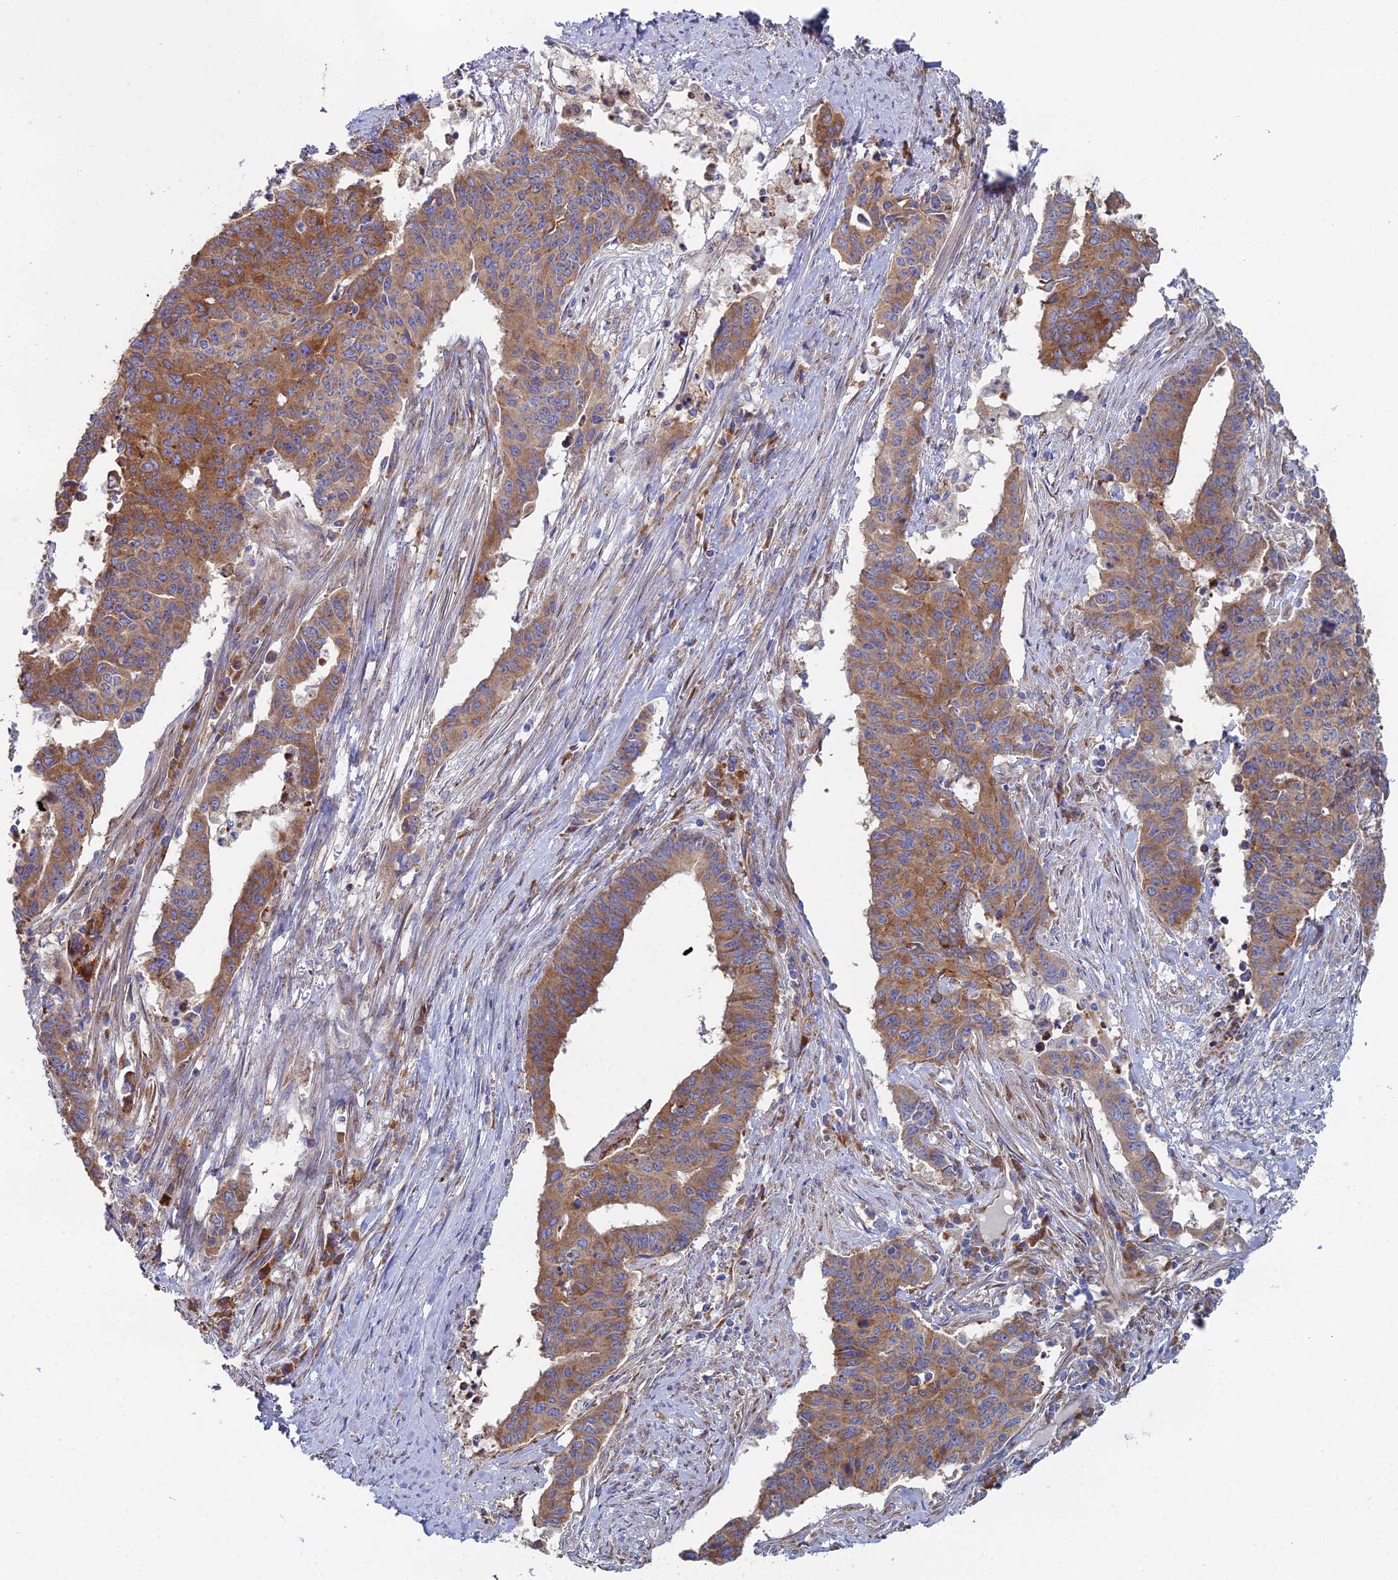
{"staining": {"intensity": "moderate", "quantity": ">75%", "location": "cytoplasmic/membranous"}, "tissue": "endometrial cancer", "cell_type": "Tumor cells", "image_type": "cancer", "snomed": [{"axis": "morphology", "description": "Adenocarcinoma, NOS"}, {"axis": "topography", "description": "Endometrium"}], "caption": "Endometrial cancer (adenocarcinoma) stained with DAB immunohistochemistry (IHC) shows medium levels of moderate cytoplasmic/membranous positivity in about >75% of tumor cells.", "gene": "CLCN3", "patient": {"sex": "female", "age": 59}}